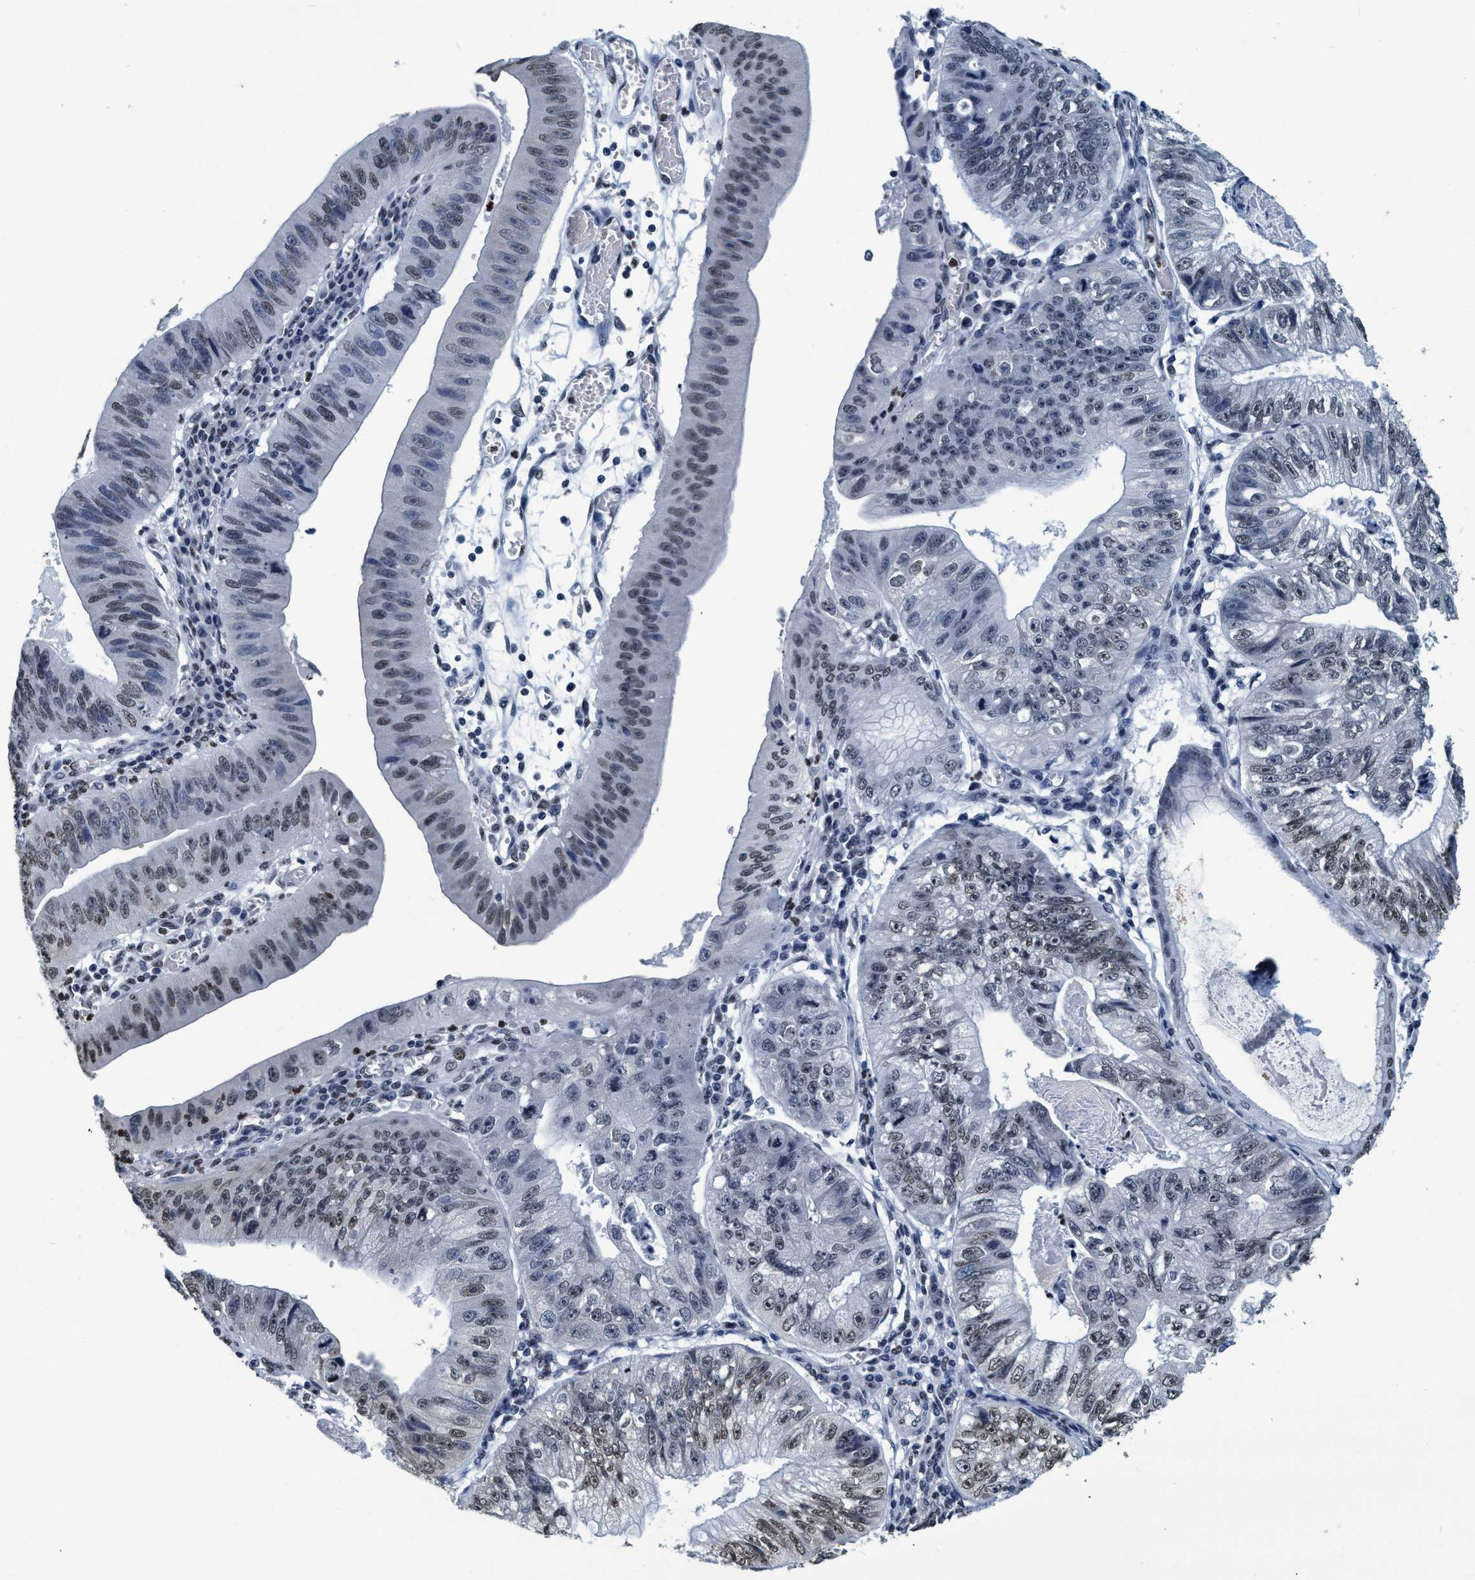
{"staining": {"intensity": "weak", "quantity": ">75%", "location": "nuclear"}, "tissue": "stomach cancer", "cell_type": "Tumor cells", "image_type": "cancer", "snomed": [{"axis": "morphology", "description": "Adenocarcinoma, NOS"}, {"axis": "topography", "description": "Stomach"}], "caption": "Immunohistochemical staining of stomach cancer displays low levels of weak nuclear protein staining in approximately >75% of tumor cells.", "gene": "CCNE2", "patient": {"sex": "male", "age": 59}}